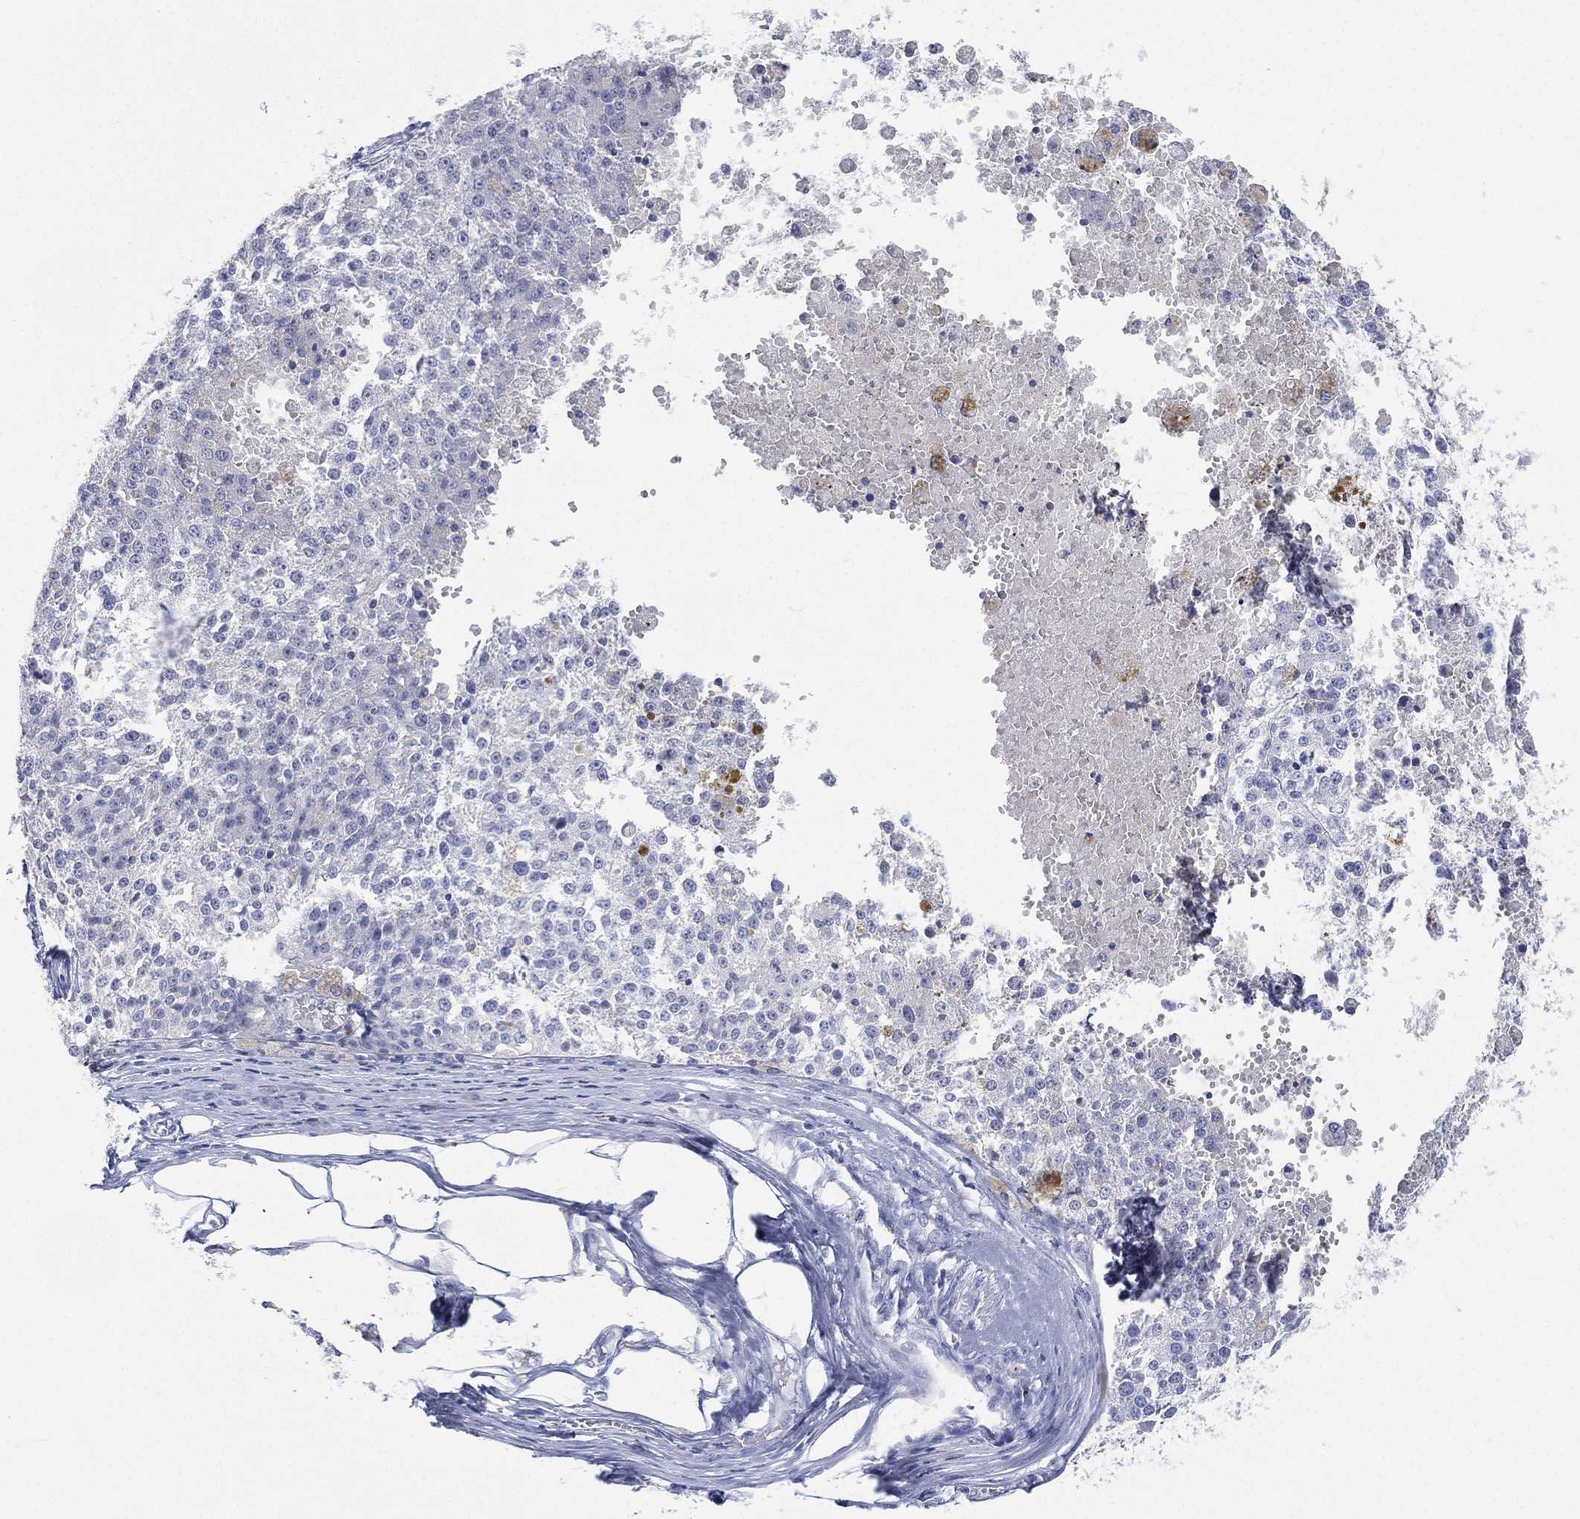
{"staining": {"intensity": "negative", "quantity": "none", "location": "none"}, "tissue": "melanoma", "cell_type": "Tumor cells", "image_type": "cancer", "snomed": [{"axis": "morphology", "description": "Malignant melanoma, Metastatic site"}, {"axis": "topography", "description": "Lymph node"}], "caption": "Tumor cells are negative for protein expression in human malignant melanoma (metastatic site).", "gene": "FMO1", "patient": {"sex": "female", "age": 64}}